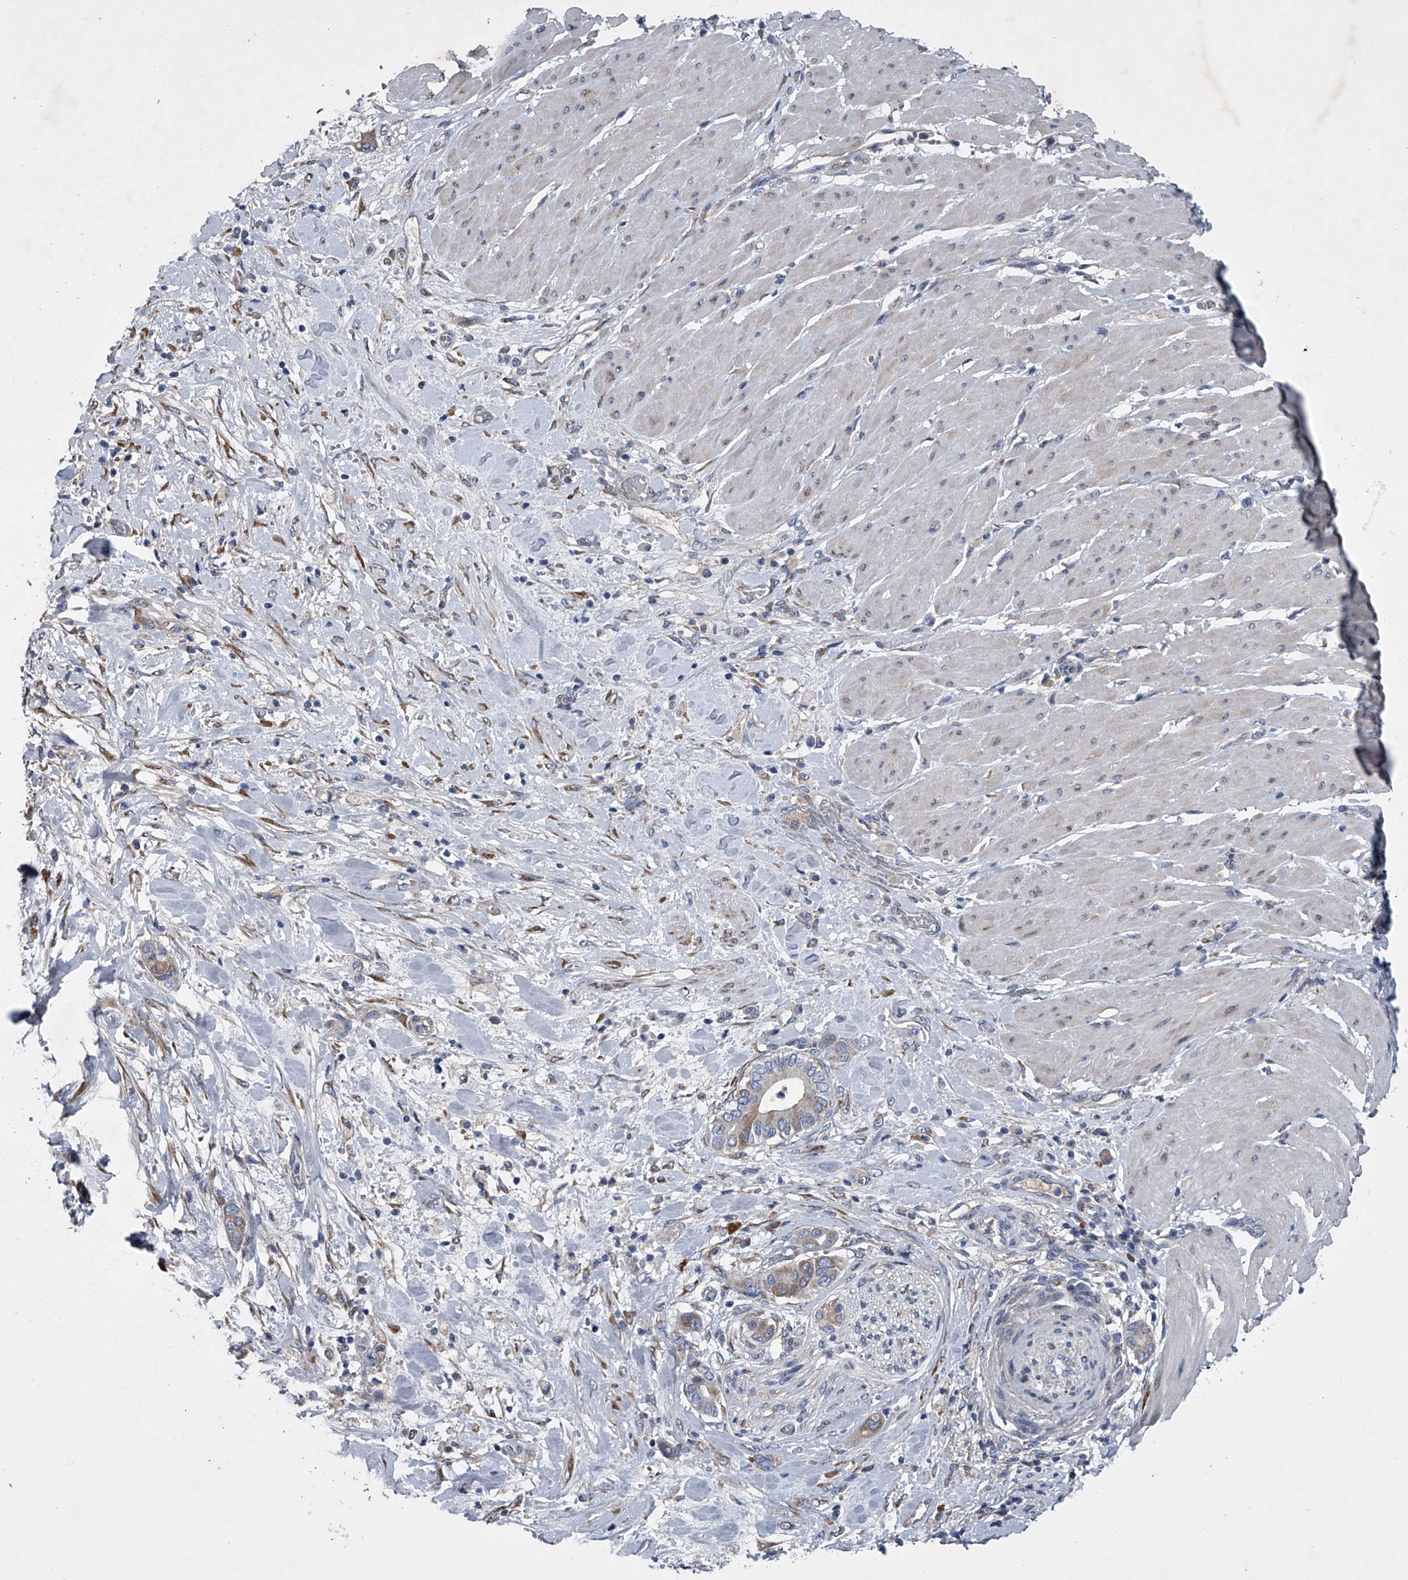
{"staining": {"intensity": "weak", "quantity": "<25%", "location": "cytoplasmic/membranous"}, "tissue": "pancreatic cancer", "cell_type": "Tumor cells", "image_type": "cancer", "snomed": [{"axis": "morphology", "description": "Adenocarcinoma, NOS"}, {"axis": "topography", "description": "Pancreas"}], "caption": "This is an IHC histopathology image of human adenocarcinoma (pancreatic). There is no positivity in tumor cells.", "gene": "ABCG1", "patient": {"sex": "male", "age": 68}}